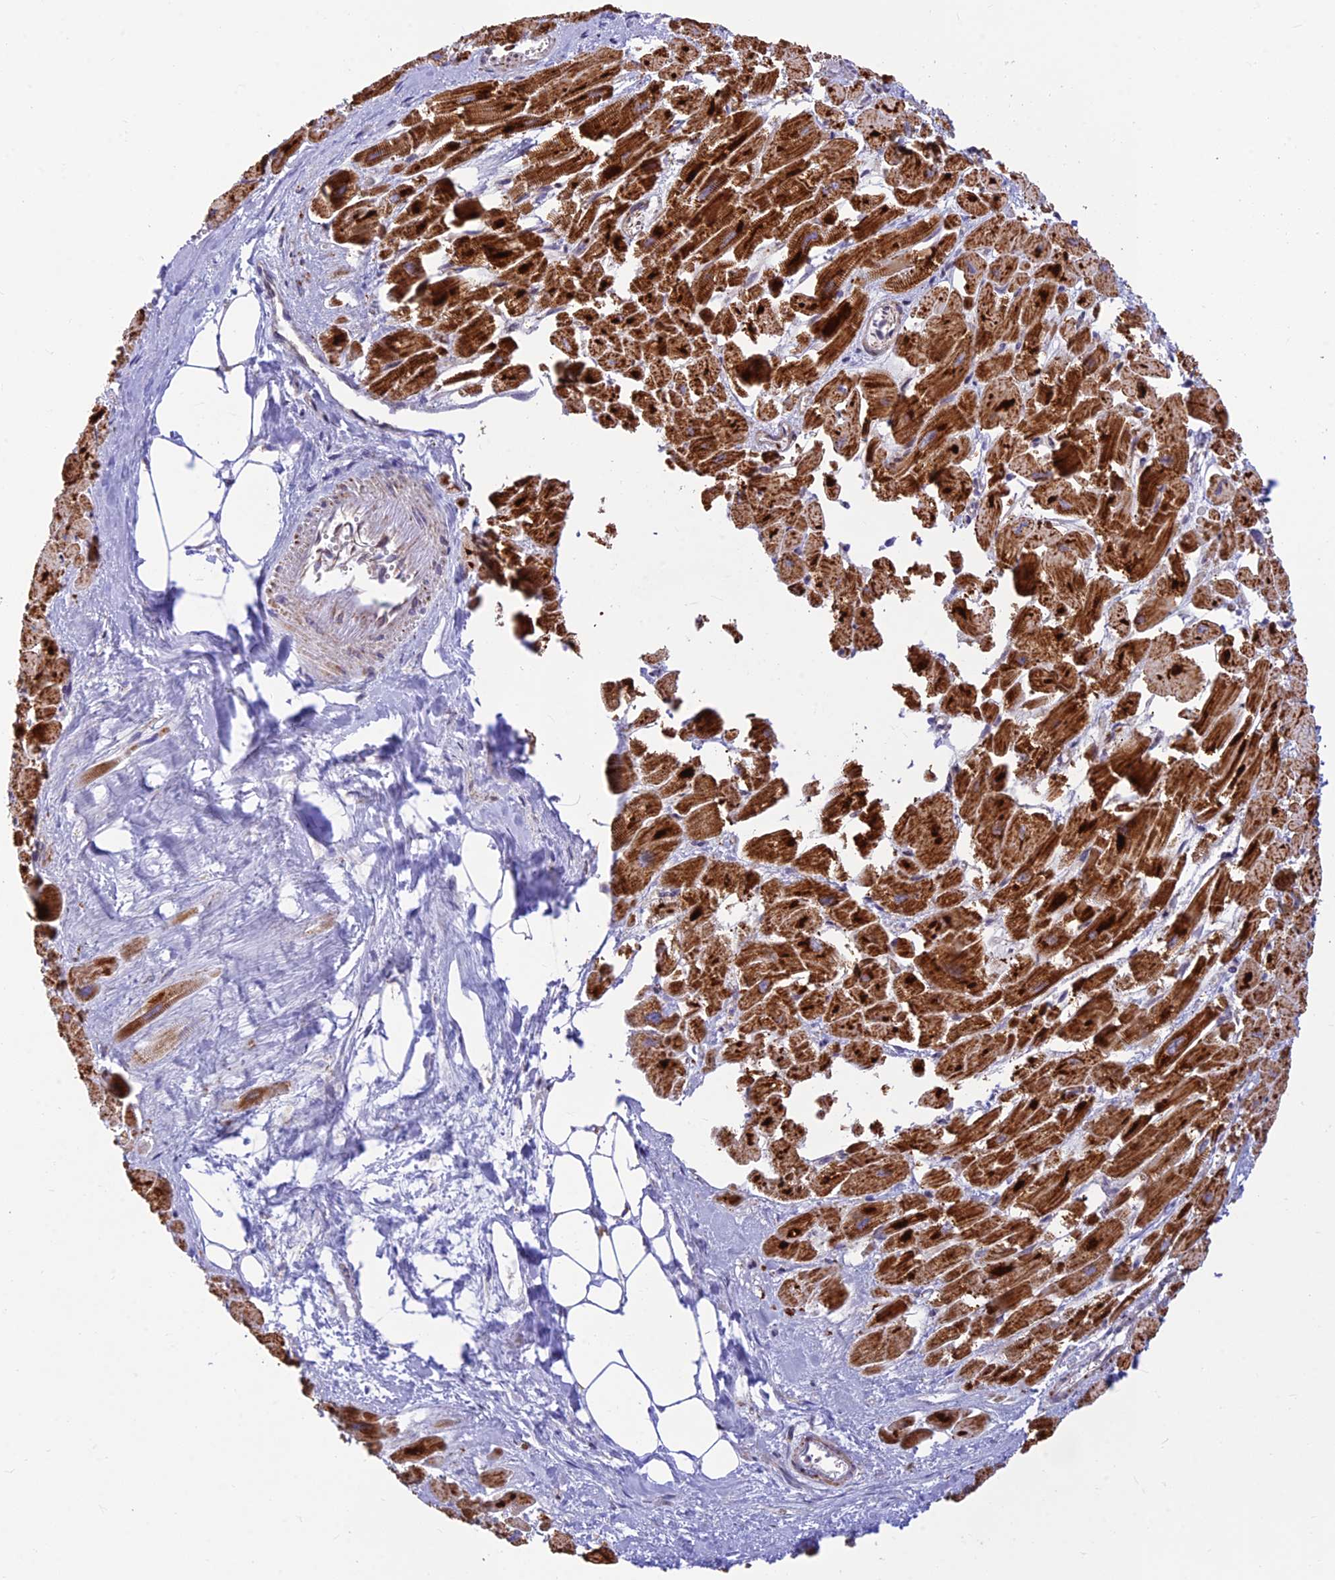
{"staining": {"intensity": "strong", "quantity": ">75%", "location": "cytoplasmic/membranous"}, "tissue": "heart muscle", "cell_type": "Cardiomyocytes", "image_type": "normal", "snomed": [{"axis": "morphology", "description": "Normal tissue, NOS"}, {"axis": "topography", "description": "Heart"}], "caption": "Human heart muscle stained with a brown dye exhibits strong cytoplasmic/membranous positive expression in approximately >75% of cardiomyocytes.", "gene": "LYSMD2", "patient": {"sex": "male", "age": 54}}